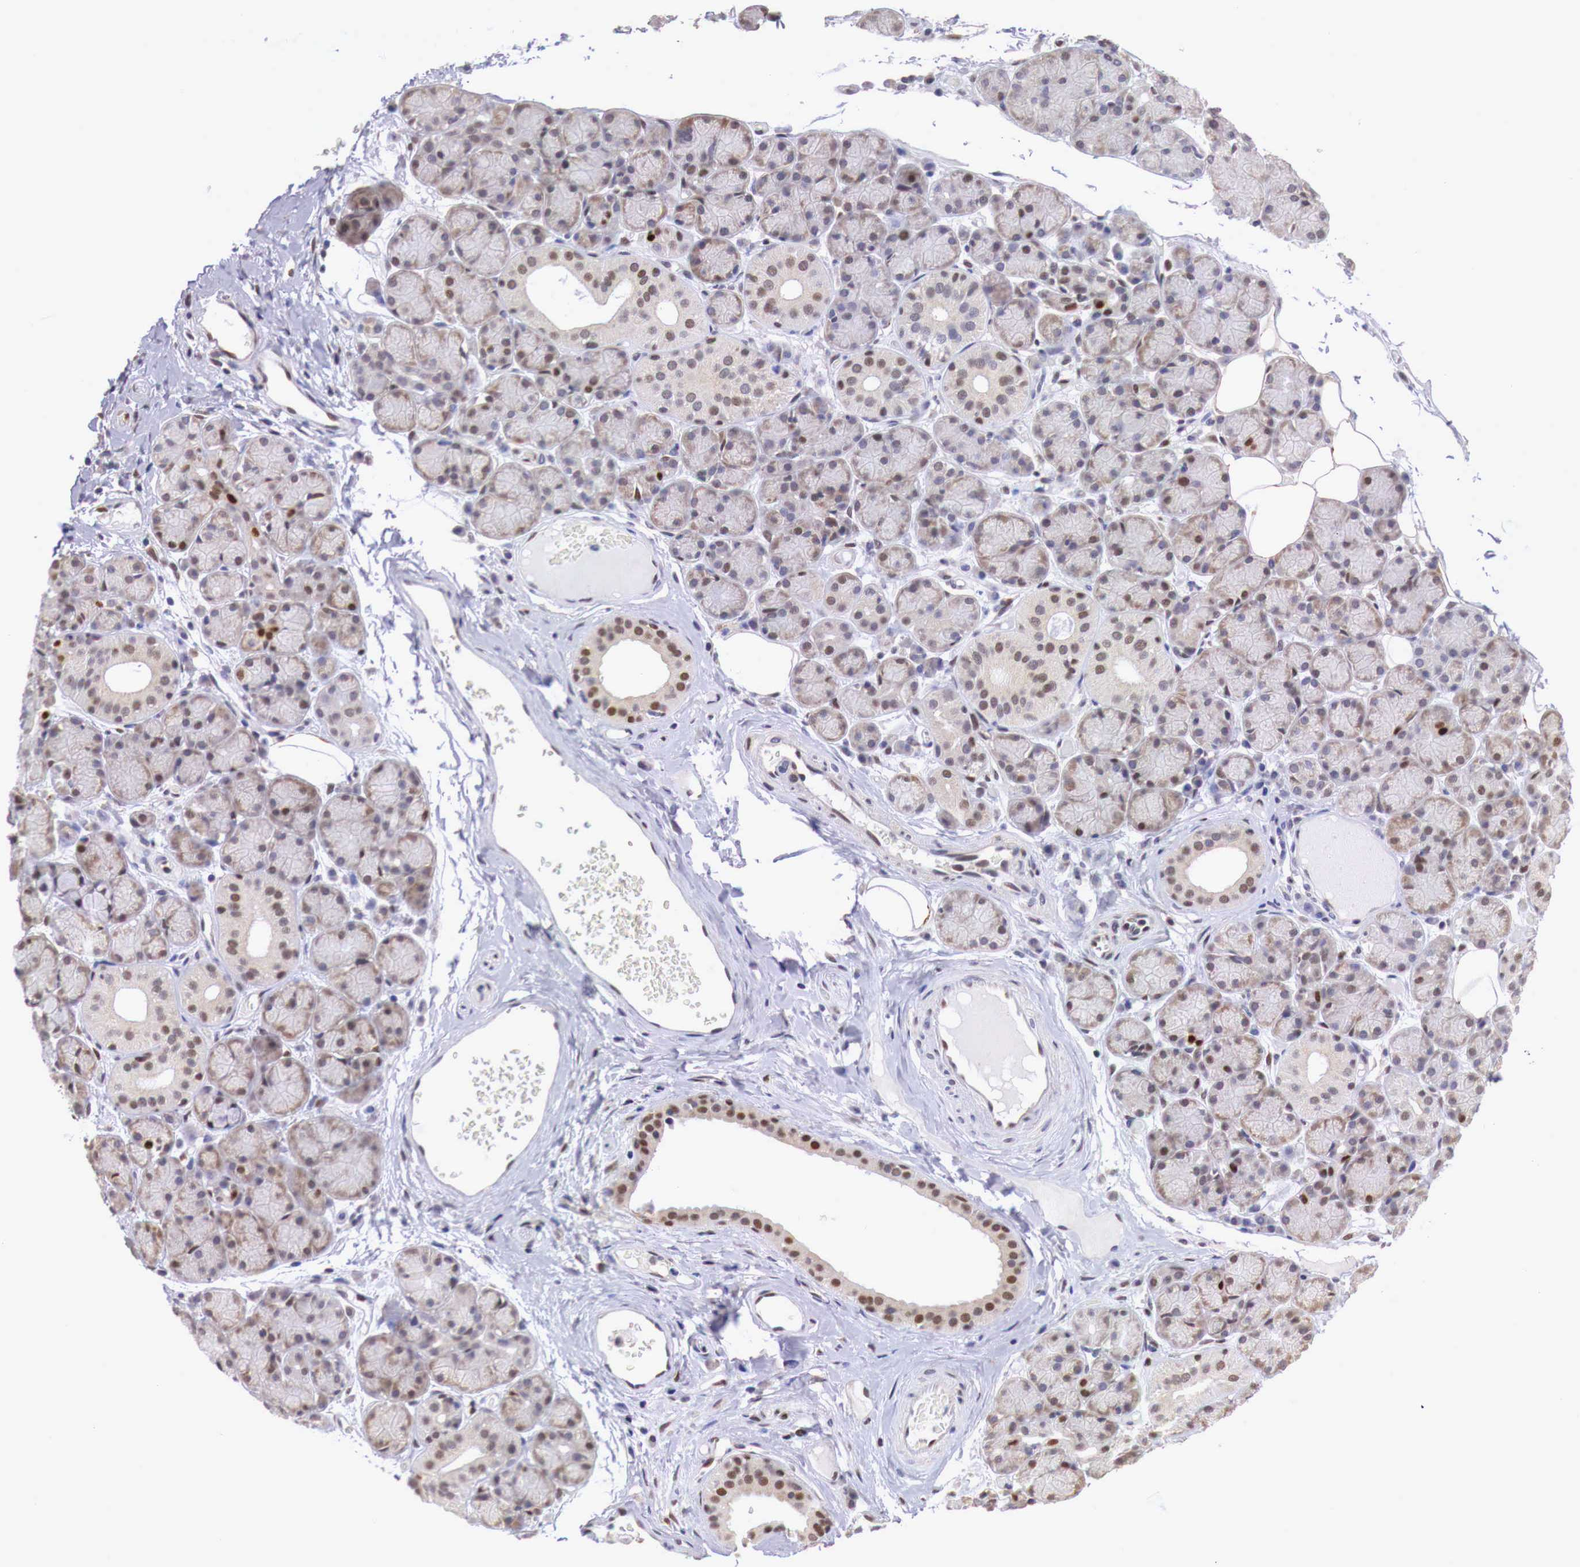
{"staining": {"intensity": "weak", "quantity": "25%-75%", "location": "cytoplasmic/membranous,nuclear"}, "tissue": "salivary gland", "cell_type": "Glandular cells", "image_type": "normal", "snomed": [{"axis": "morphology", "description": "Normal tissue, NOS"}, {"axis": "topography", "description": "Salivary gland"}], "caption": "Normal salivary gland reveals weak cytoplasmic/membranous,nuclear staining in about 25%-75% of glandular cells.", "gene": "PABIR2", "patient": {"sex": "male", "age": 54}}